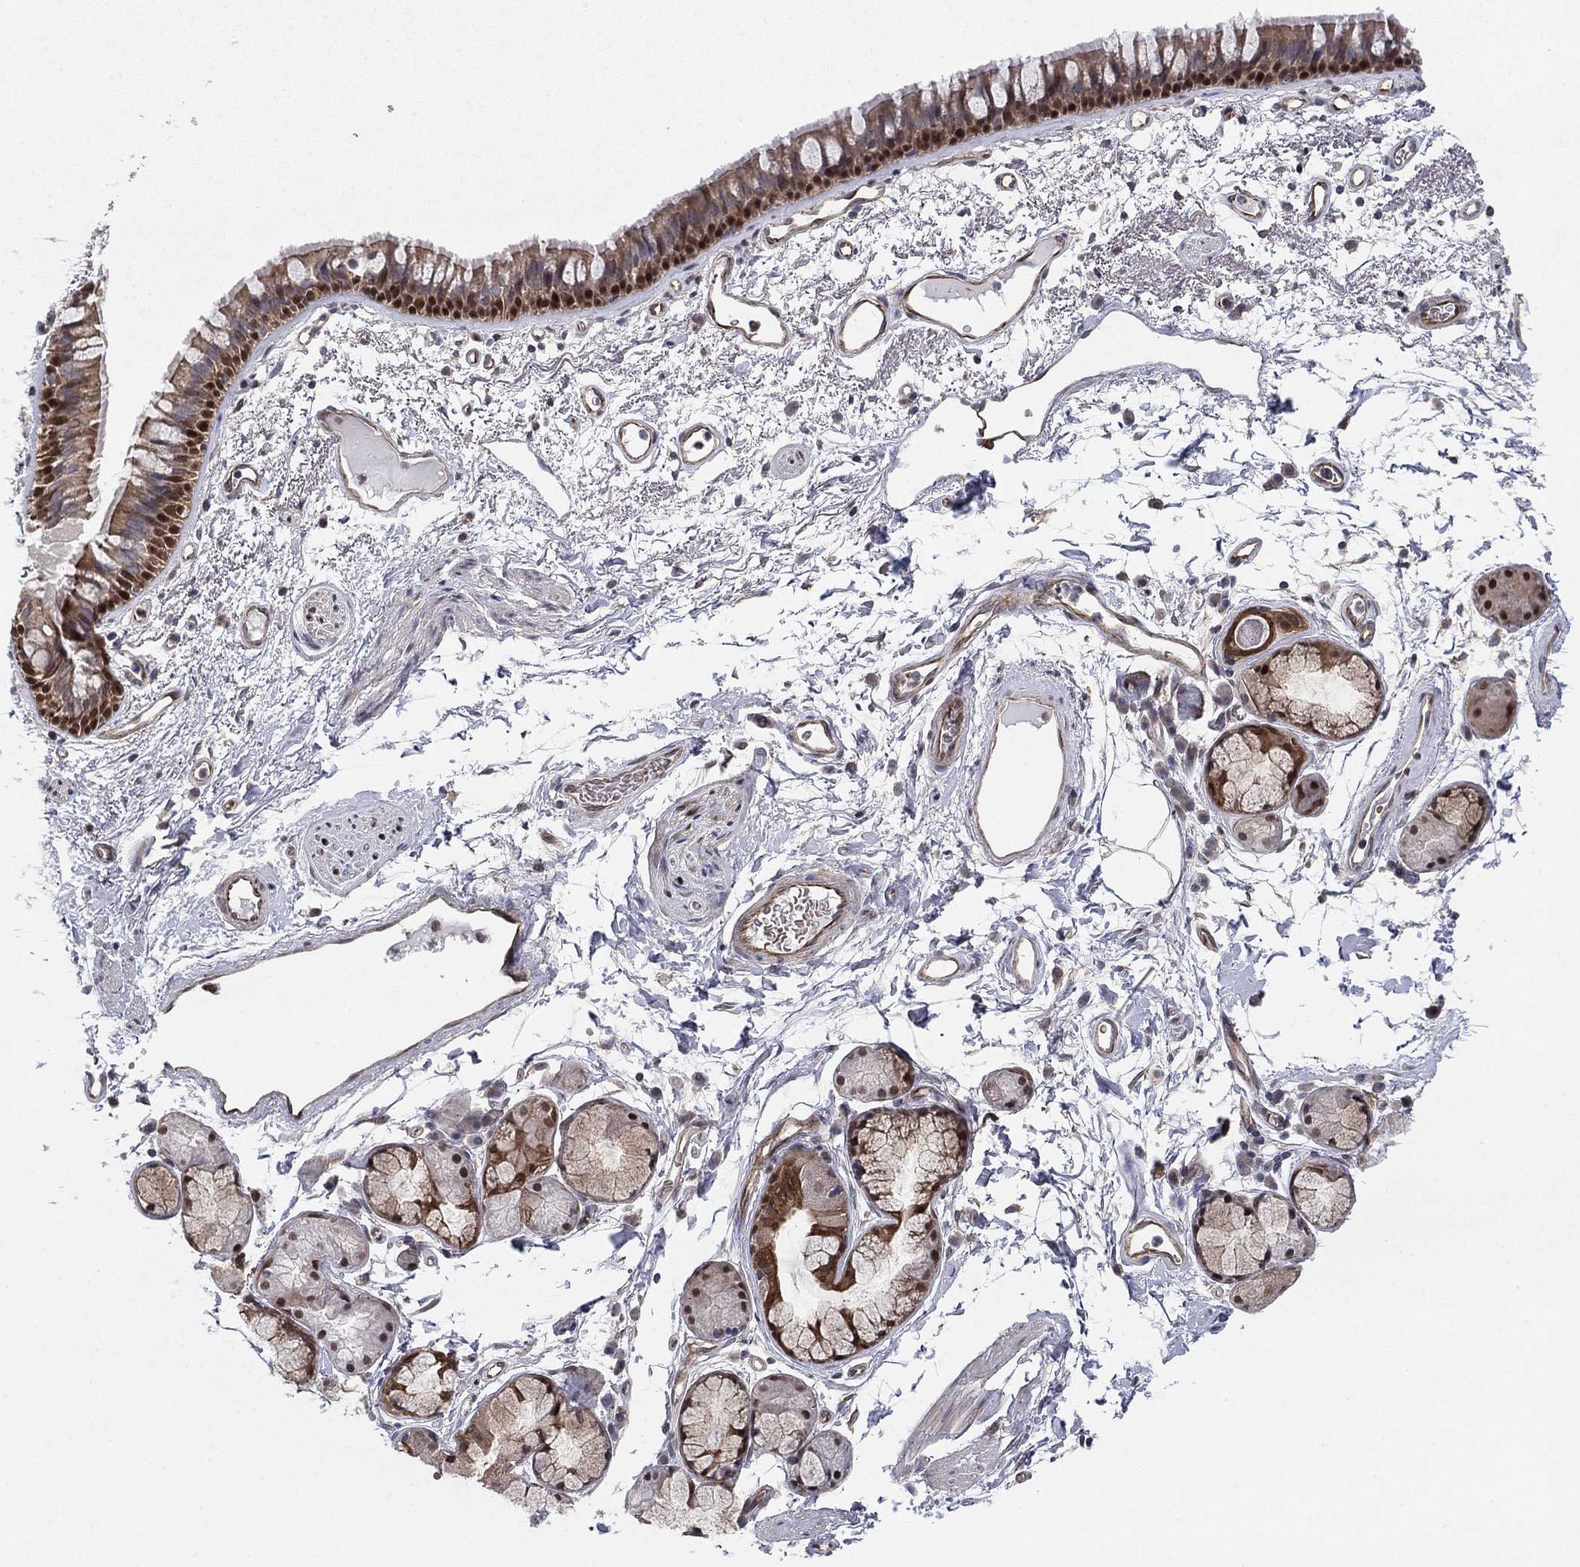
{"staining": {"intensity": "strong", "quantity": "25%-75%", "location": "cytoplasmic/membranous,nuclear"}, "tissue": "bronchus", "cell_type": "Respiratory epithelial cells", "image_type": "normal", "snomed": [{"axis": "morphology", "description": "Normal tissue, NOS"}, {"axis": "topography", "description": "Cartilage tissue"}, {"axis": "topography", "description": "Bronchus"}], "caption": "The photomicrograph shows a brown stain indicating the presence of a protein in the cytoplasmic/membranous,nuclear of respiratory epithelial cells in bronchus. (DAB (3,3'-diaminobenzidine) IHC with brightfield microscopy, high magnification).", "gene": "BCL11A", "patient": {"sex": "male", "age": 66}}